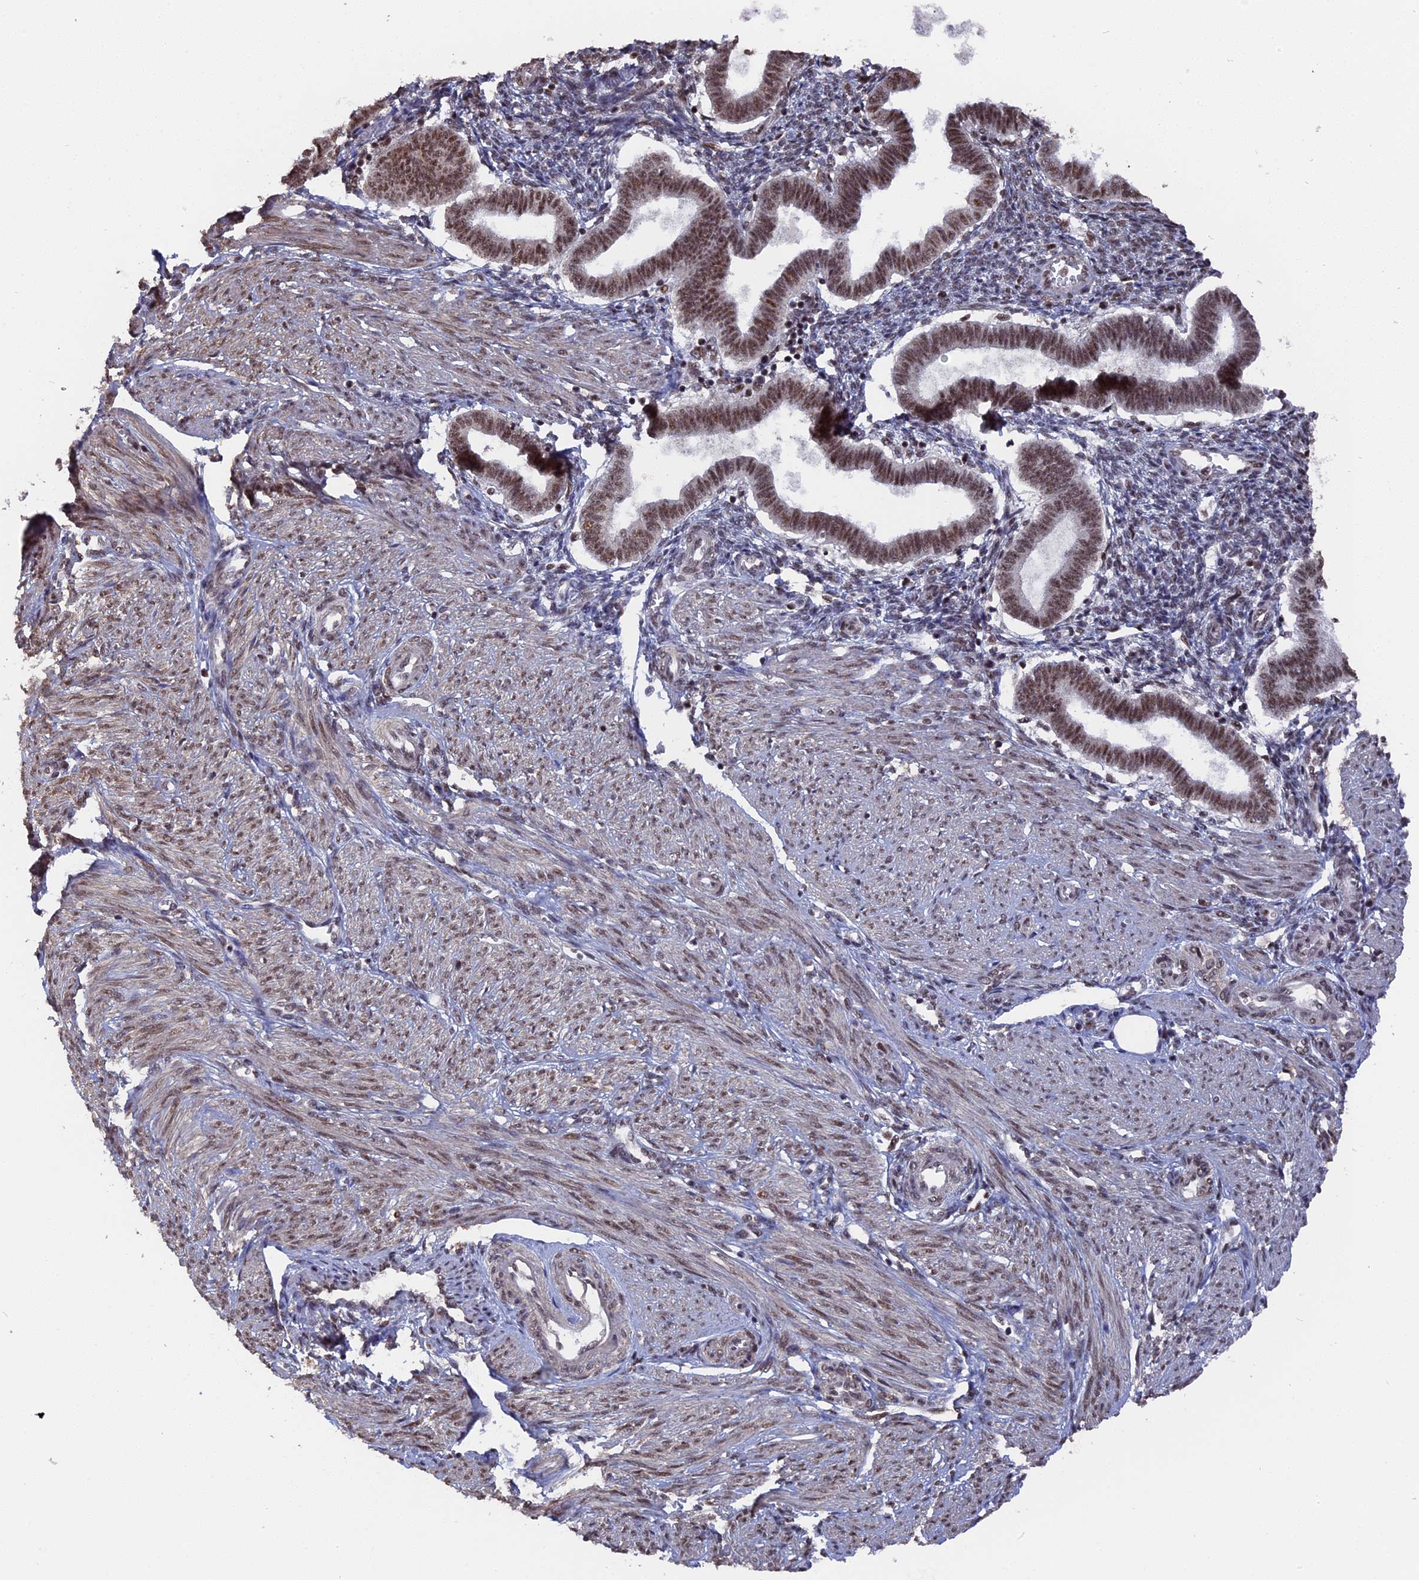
{"staining": {"intensity": "moderate", "quantity": "25%-75%", "location": "nuclear"}, "tissue": "endometrium", "cell_type": "Cells in endometrial stroma", "image_type": "normal", "snomed": [{"axis": "morphology", "description": "Normal tissue, NOS"}, {"axis": "topography", "description": "Endometrium"}], "caption": "An immunohistochemistry (IHC) photomicrograph of unremarkable tissue is shown. Protein staining in brown highlights moderate nuclear positivity in endometrium within cells in endometrial stroma.", "gene": "SF3A2", "patient": {"sex": "female", "age": 24}}